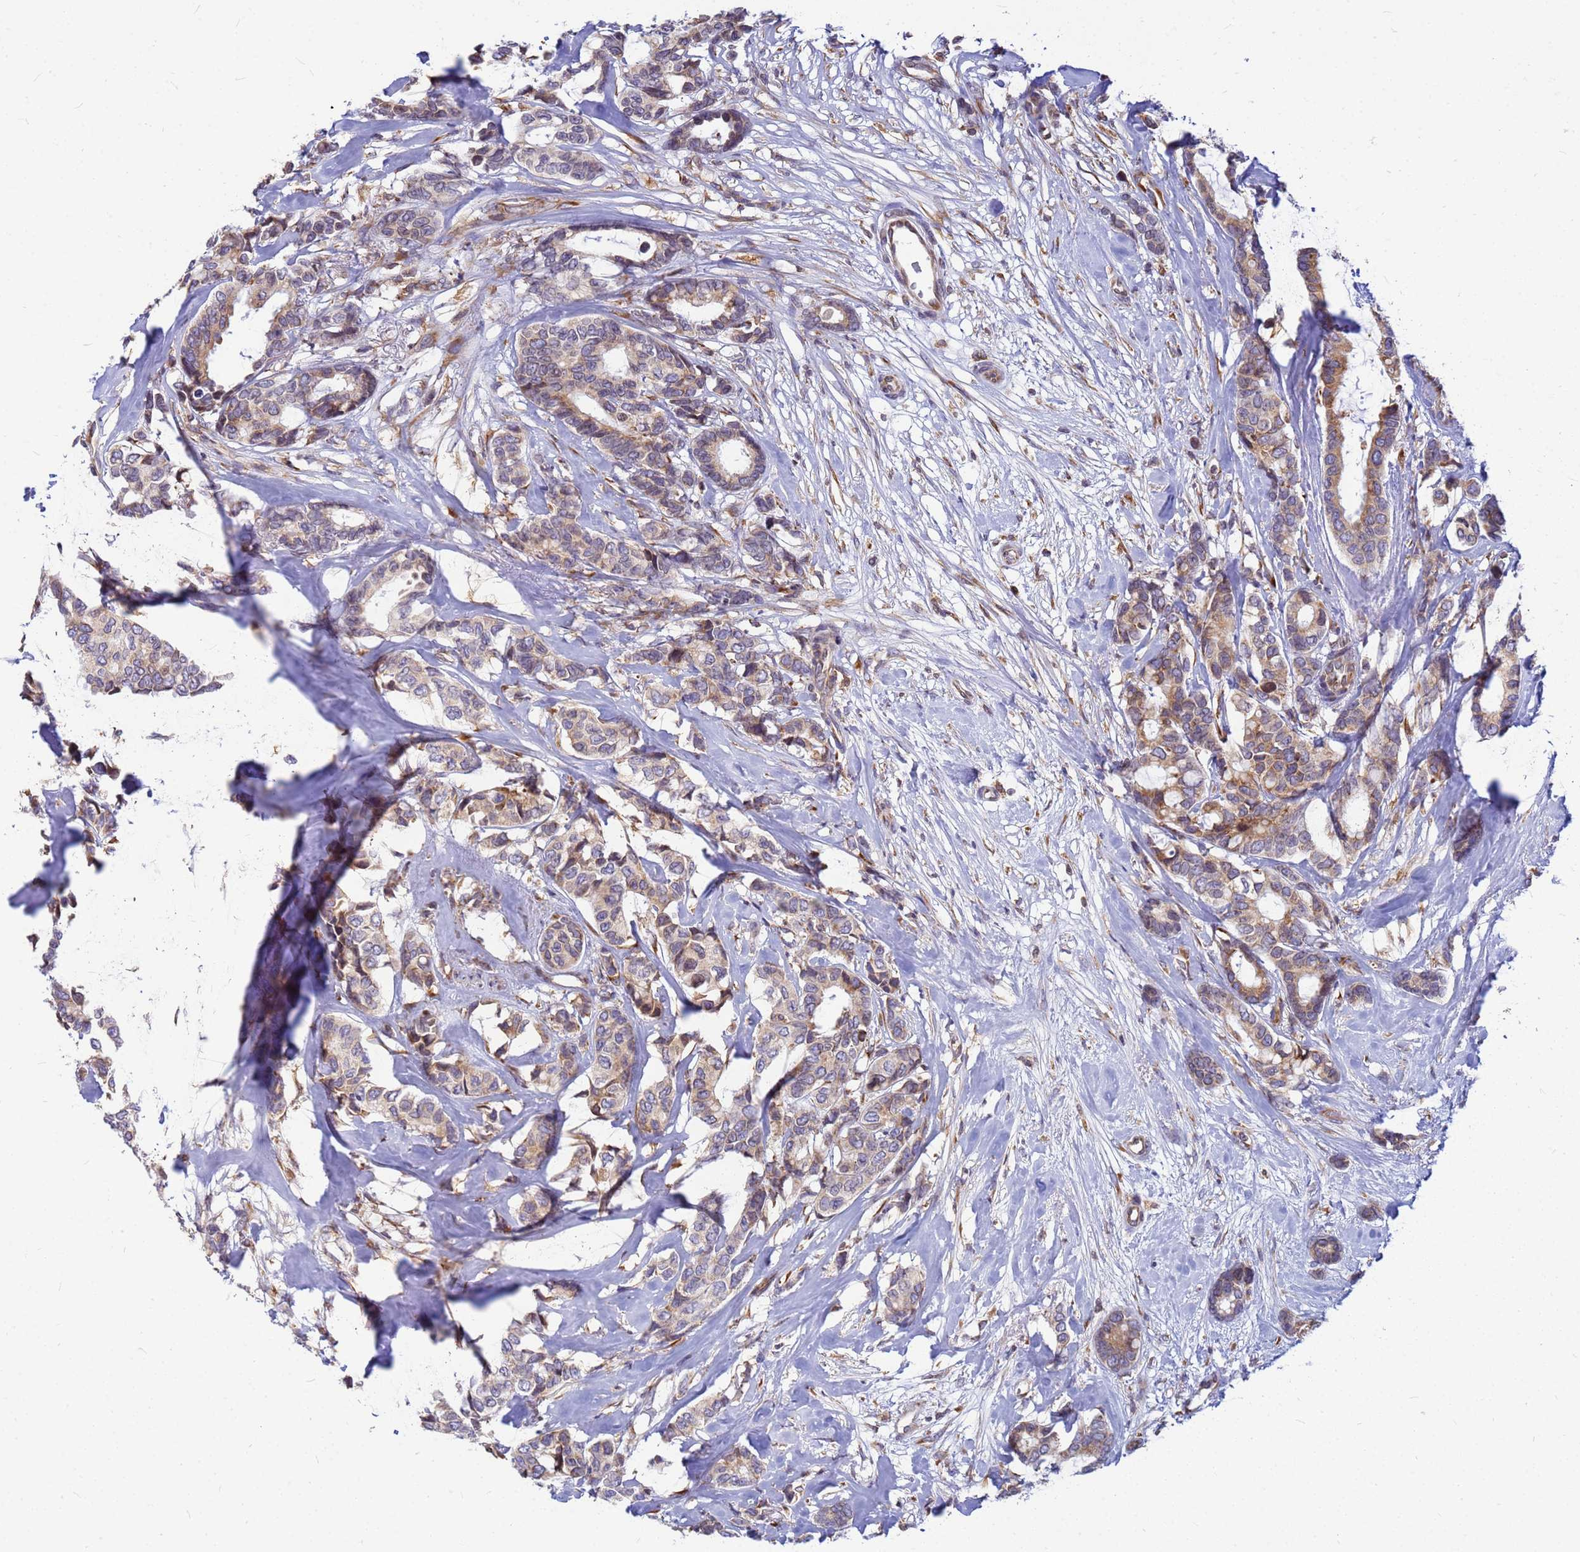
{"staining": {"intensity": "moderate", "quantity": "25%-75%", "location": "cytoplasmic/membranous"}, "tissue": "breast cancer", "cell_type": "Tumor cells", "image_type": "cancer", "snomed": [{"axis": "morphology", "description": "Duct carcinoma"}, {"axis": "topography", "description": "Breast"}], "caption": "Immunohistochemical staining of human breast cancer demonstrates medium levels of moderate cytoplasmic/membranous staining in approximately 25%-75% of tumor cells. The staining was performed using DAB (3,3'-diaminobenzidine) to visualize the protein expression in brown, while the nuclei were stained in blue with hematoxylin (Magnification: 20x).", "gene": "SSR4", "patient": {"sex": "female", "age": 87}}